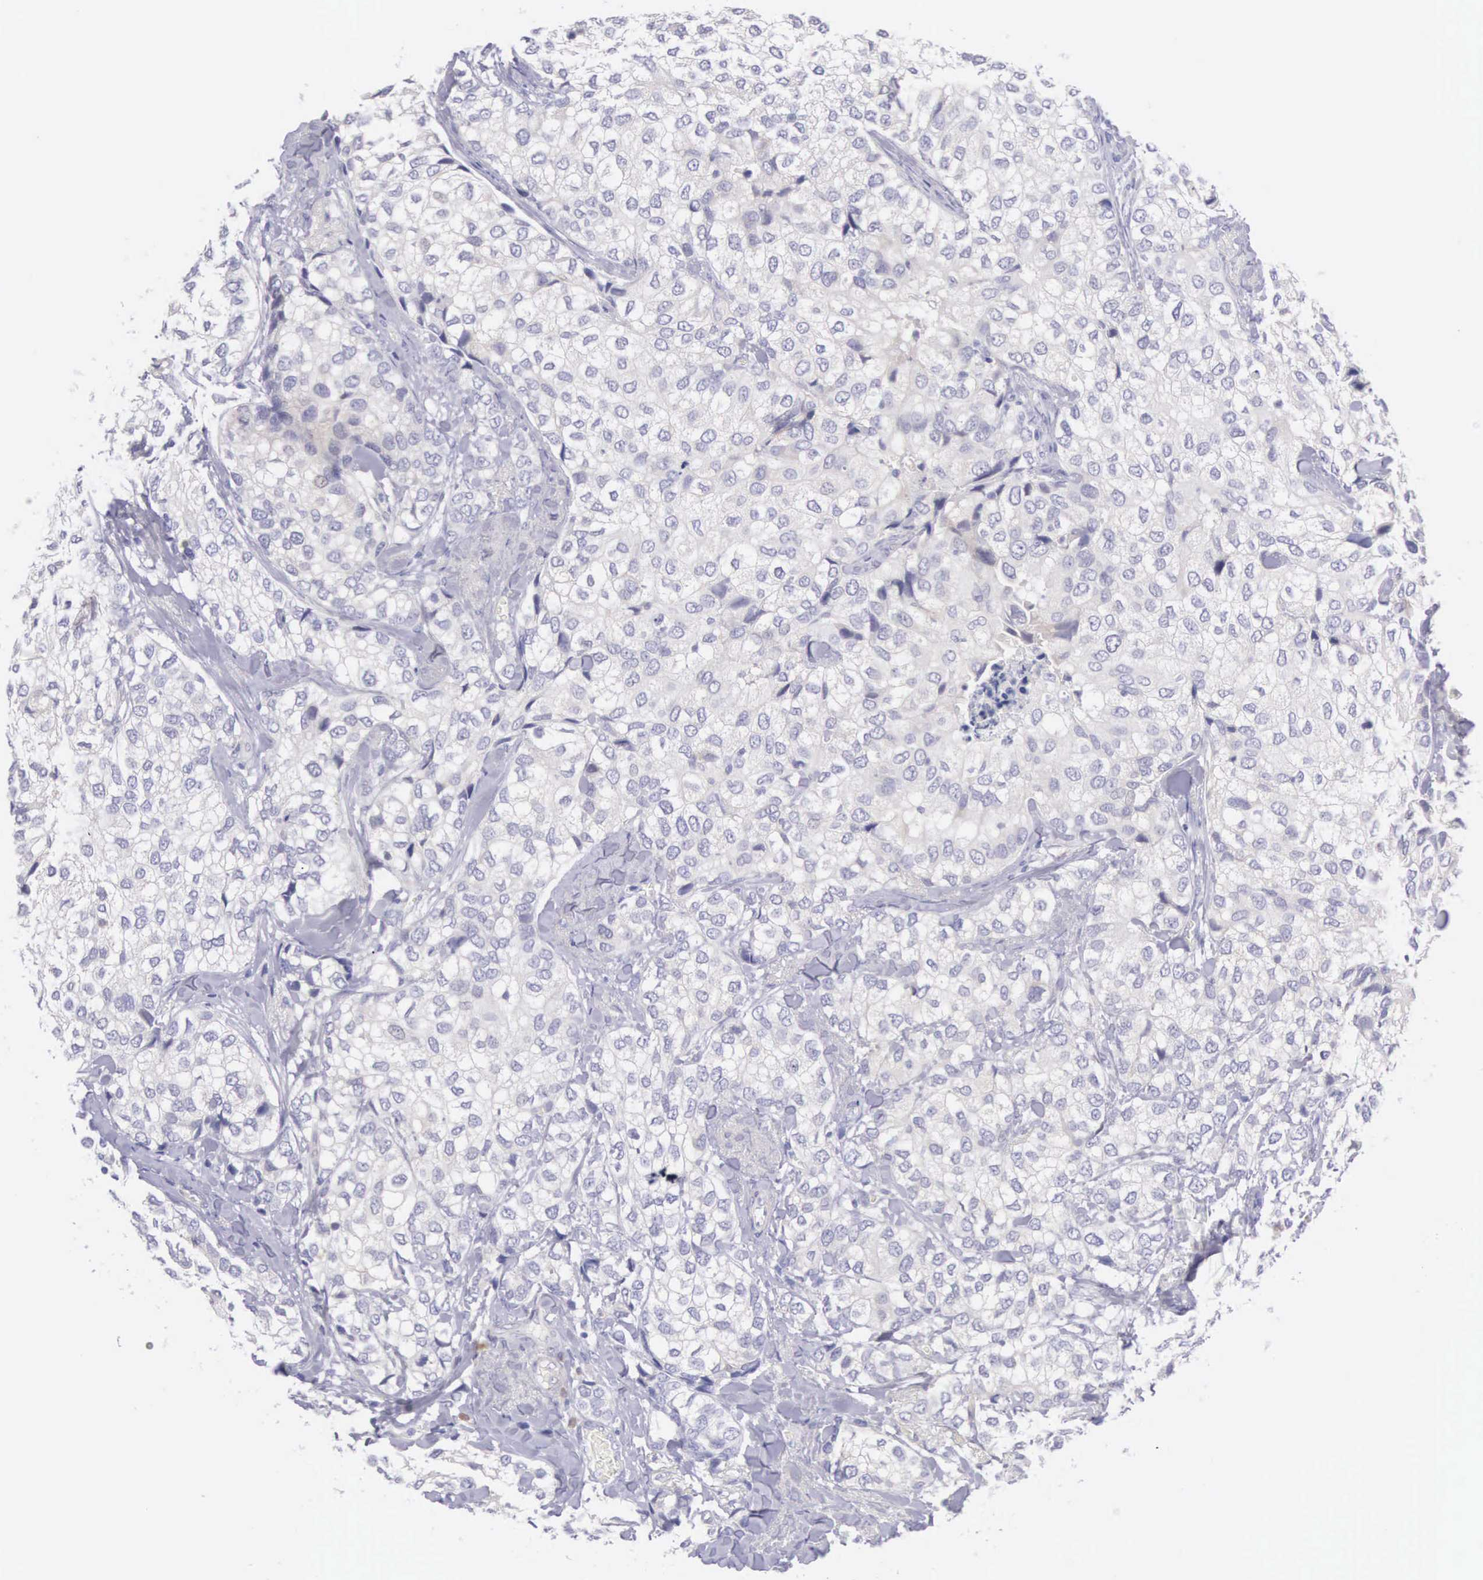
{"staining": {"intensity": "negative", "quantity": "none", "location": "none"}, "tissue": "breast cancer", "cell_type": "Tumor cells", "image_type": "cancer", "snomed": [{"axis": "morphology", "description": "Duct carcinoma"}, {"axis": "topography", "description": "Breast"}], "caption": "Tumor cells show no significant protein expression in breast cancer (infiltrating ductal carcinoma).", "gene": "ARFGAP3", "patient": {"sex": "female", "age": 68}}